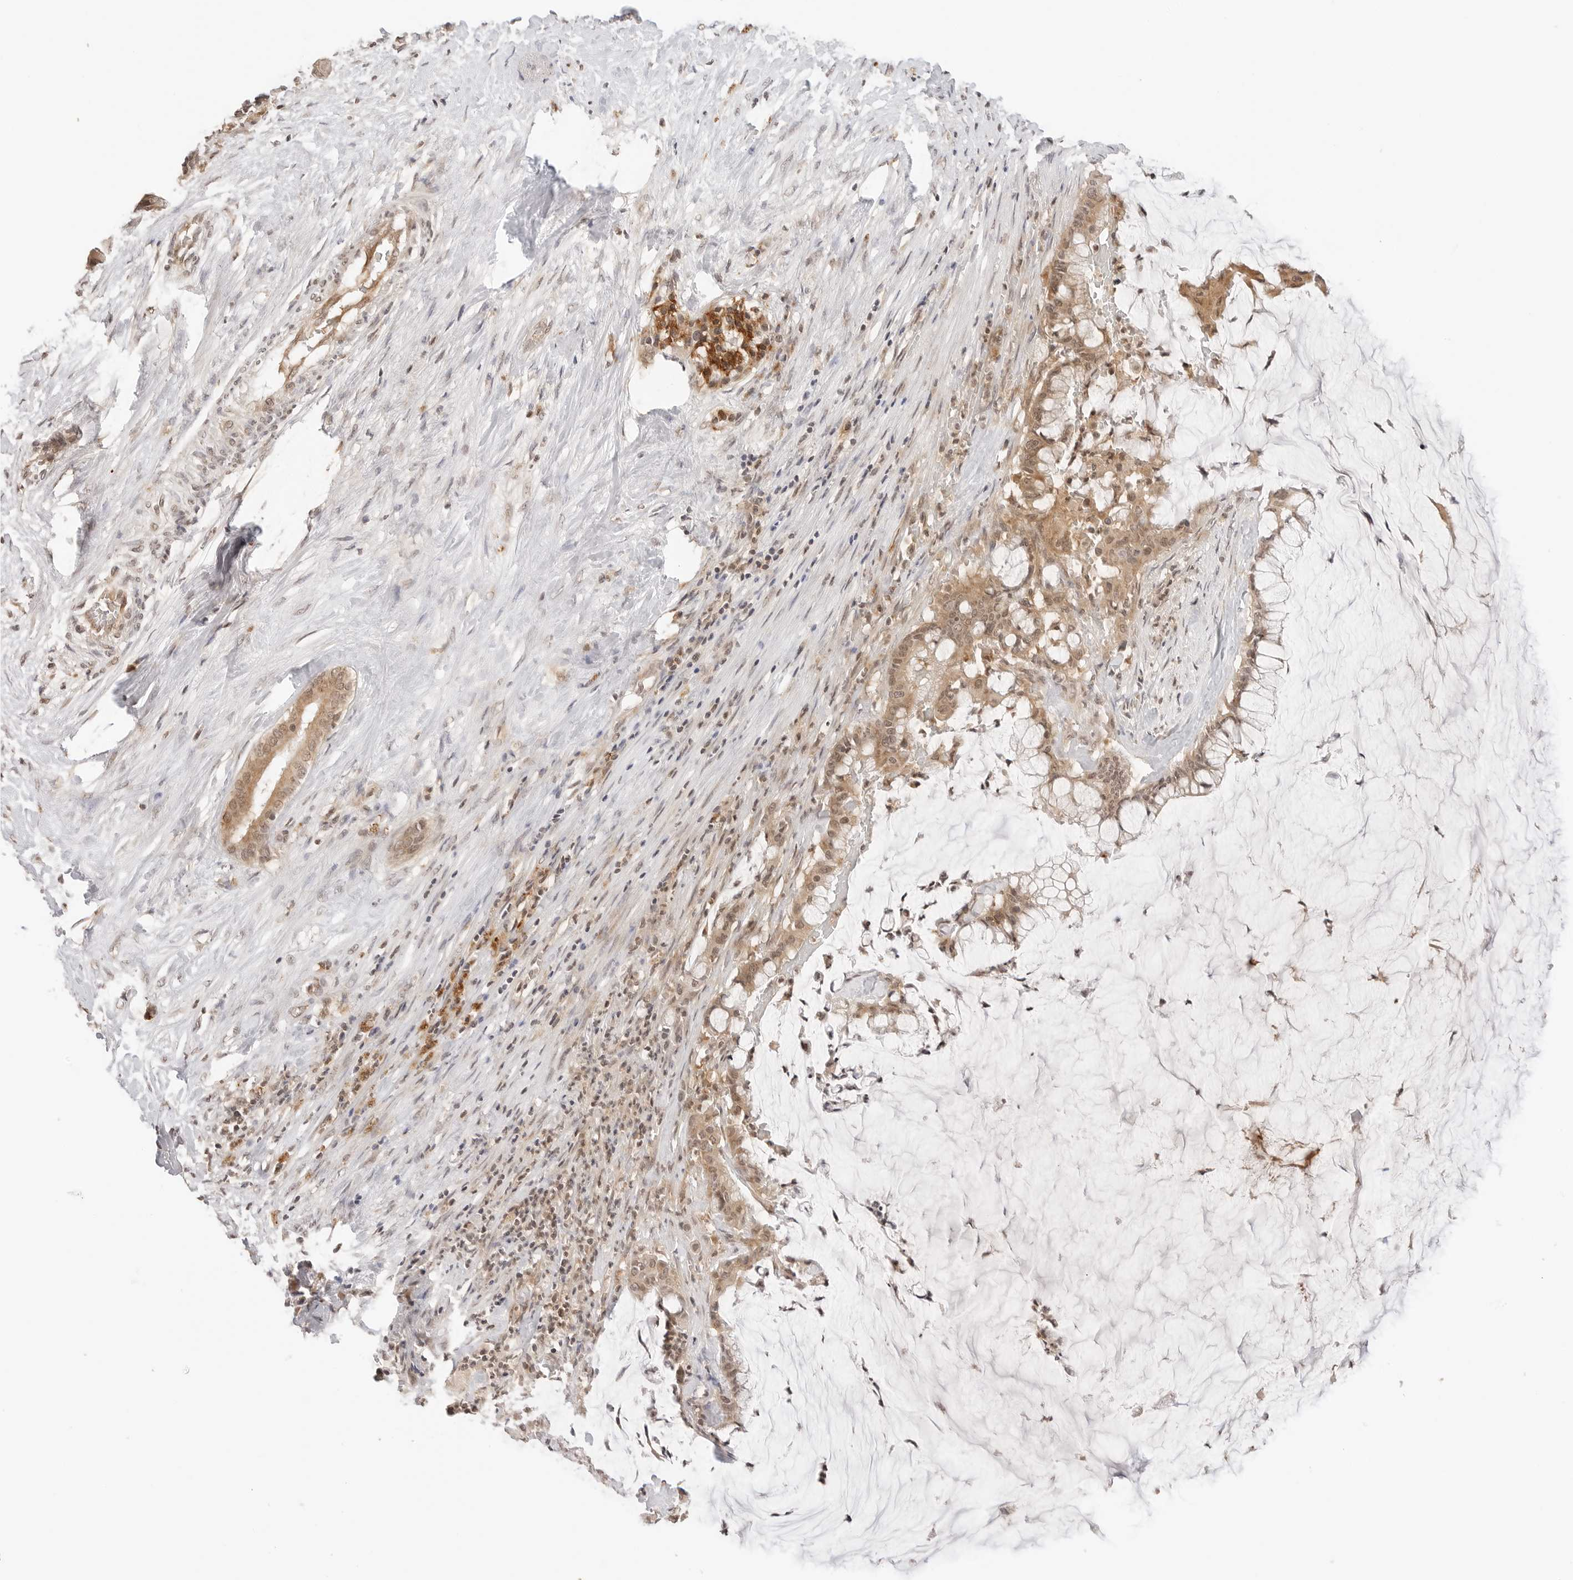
{"staining": {"intensity": "moderate", "quantity": ">75%", "location": "cytoplasmic/membranous,nuclear"}, "tissue": "pancreatic cancer", "cell_type": "Tumor cells", "image_type": "cancer", "snomed": [{"axis": "morphology", "description": "Adenocarcinoma, NOS"}, {"axis": "topography", "description": "Pancreas"}], "caption": "Moderate cytoplasmic/membranous and nuclear expression is present in about >75% of tumor cells in pancreatic cancer (adenocarcinoma). (IHC, brightfield microscopy, high magnification).", "gene": "GPR34", "patient": {"sex": "male", "age": 41}}